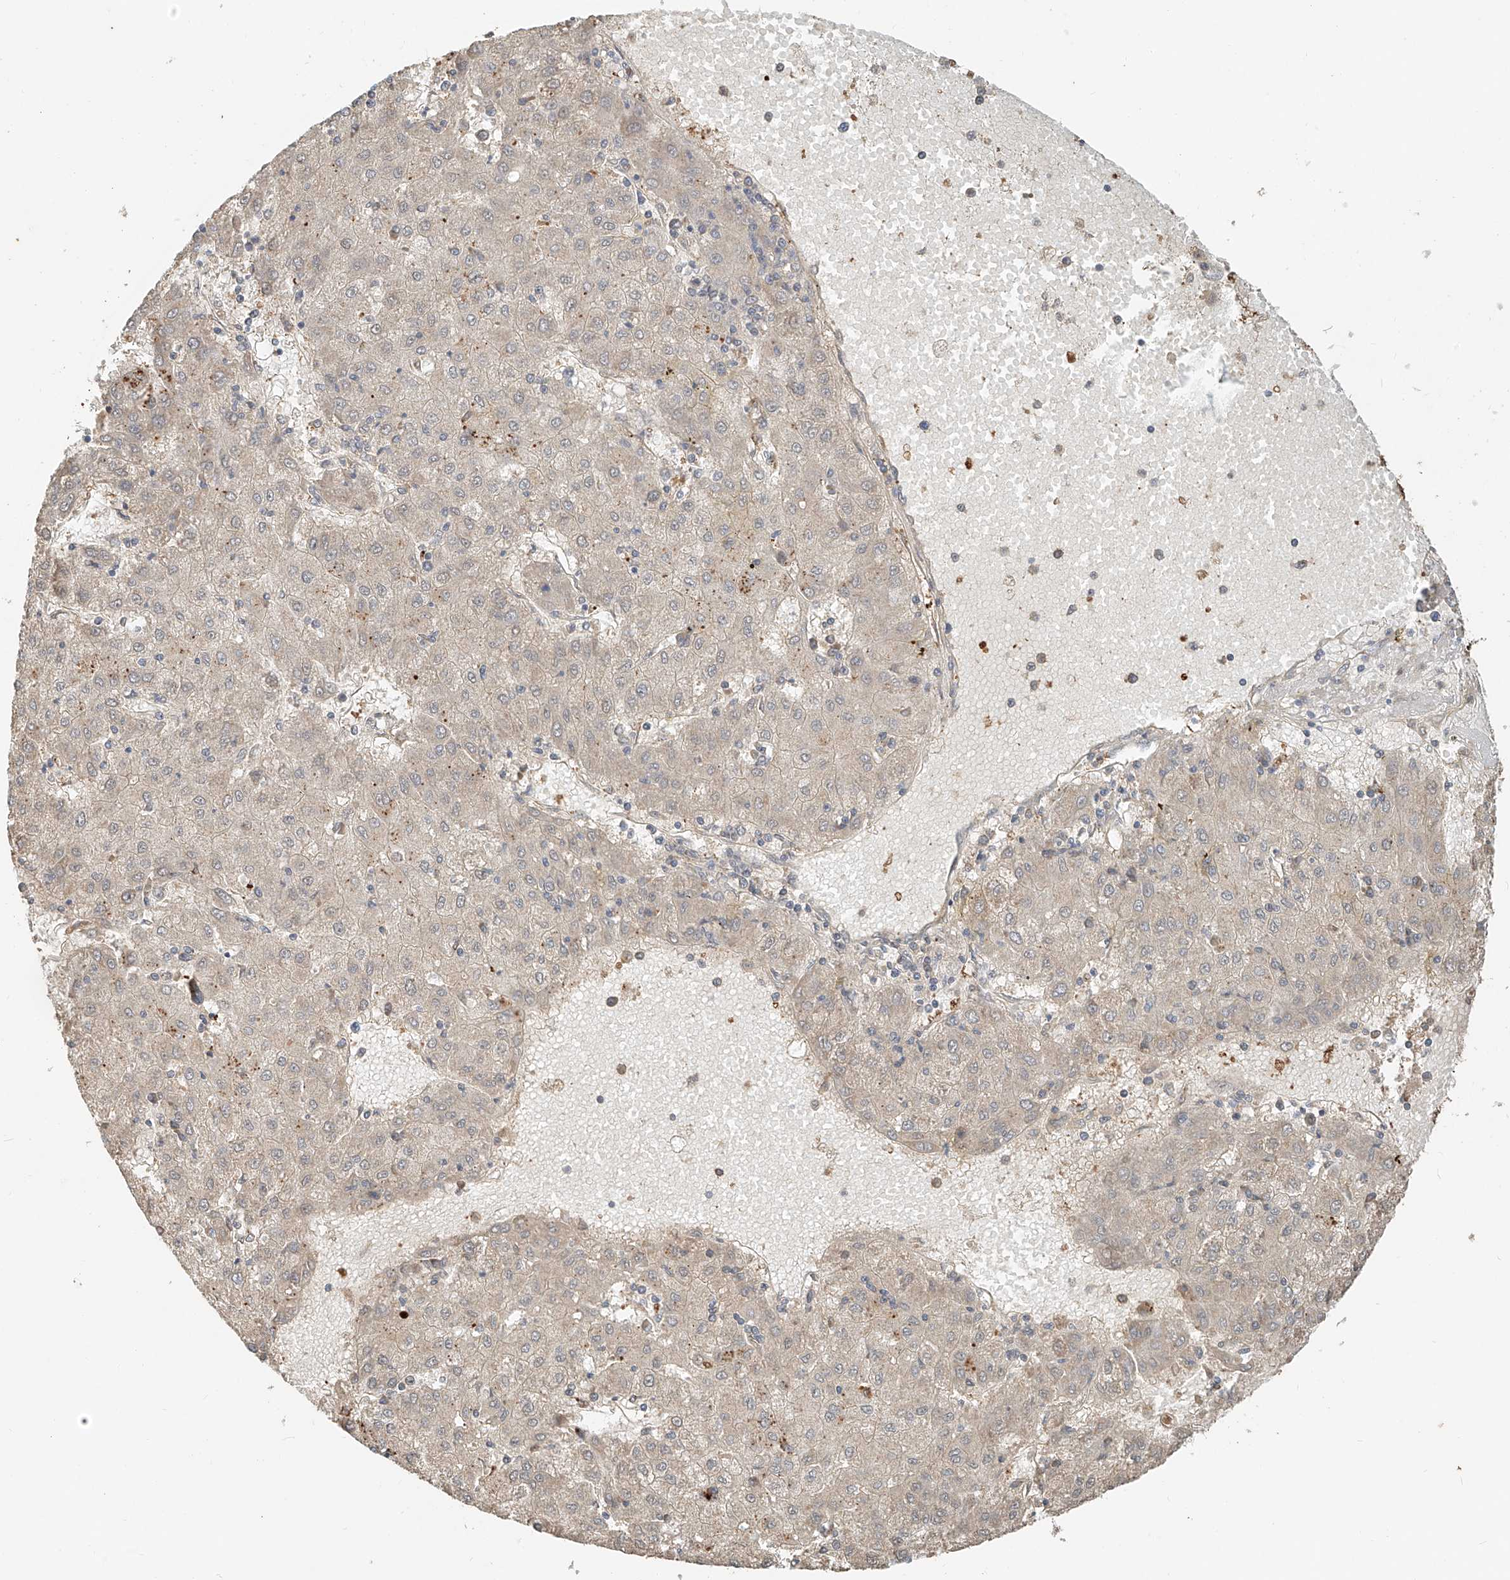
{"staining": {"intensity": "negative", "quantity": "none", "location": "none"}, "tissue": "liver cancer", "cell_type": "Tumor cells", "image_type": "cancer", "snomed": [{"axis": "morphology", "description": "Carcinoma, Hepatocellular, NOS"}, {"axis": "topography", "description": "Liver"}], "caption": "High magnification brightfield microscopy of hepatocellular carcinoma (liver) stained with DAB (brown) and counterstained with hematoxylin (blue): tumor cells show no significant positivity.", "gene": "RMND1", "patient": {"sex": "male", "age": 72}}